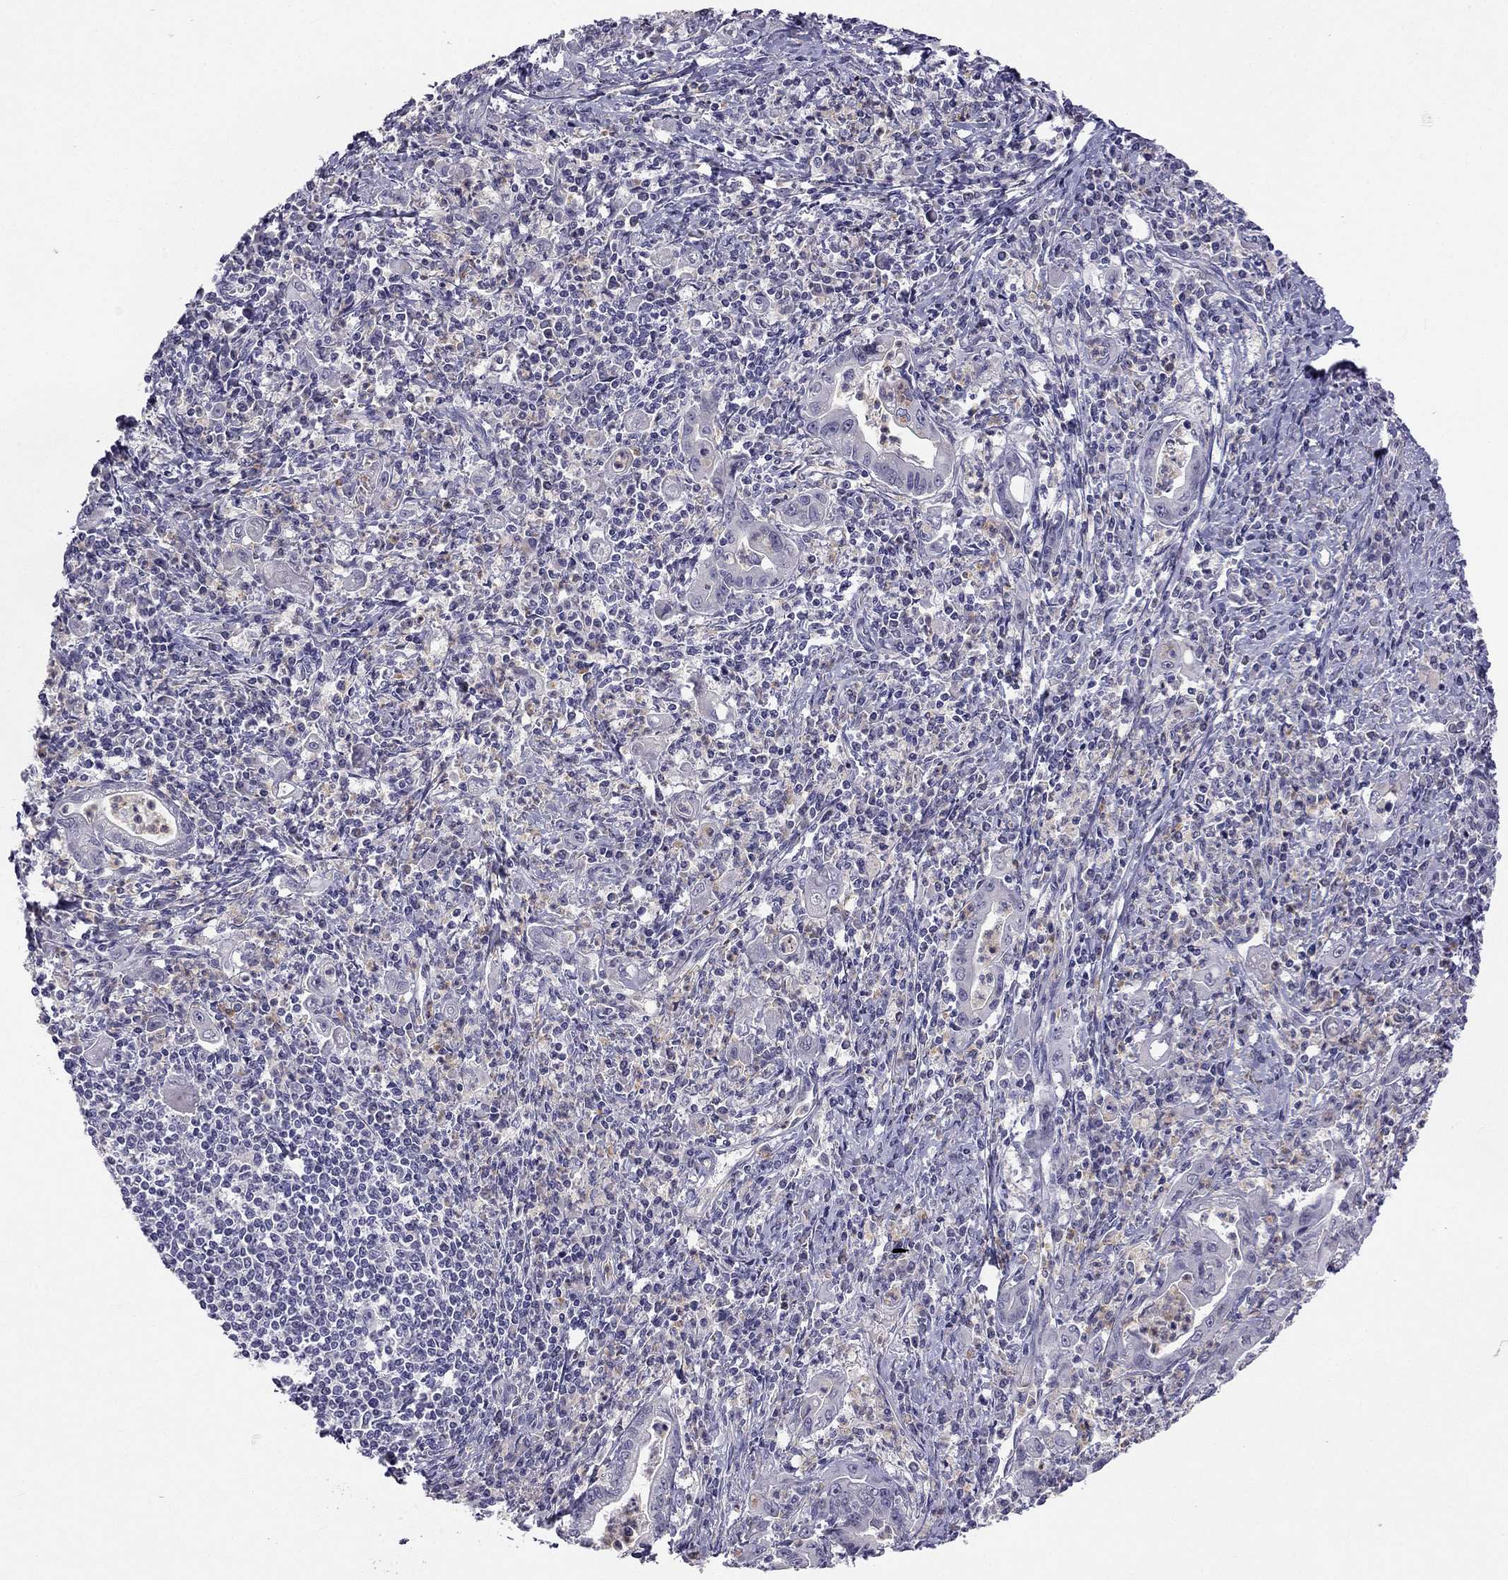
{"staining": {"intensity": "negative", "quantity": "none", "location": "none"}, "tissue": "stomach cancer", "cell_type": "Tumor cells", "image_type": "cancer", "snomed": [{"axis": "morphology", "description": "Adenocarcinoma, NOS"}, {"axis": "topography", "description": "Stomach, upper"}], "caption": "Stomach adenocarcinoma was stained to show a protein in brown. There is no significant expression in tumor cells.", "gene": "C16orf89", "patient": {"sex": "female", "age": 79}}